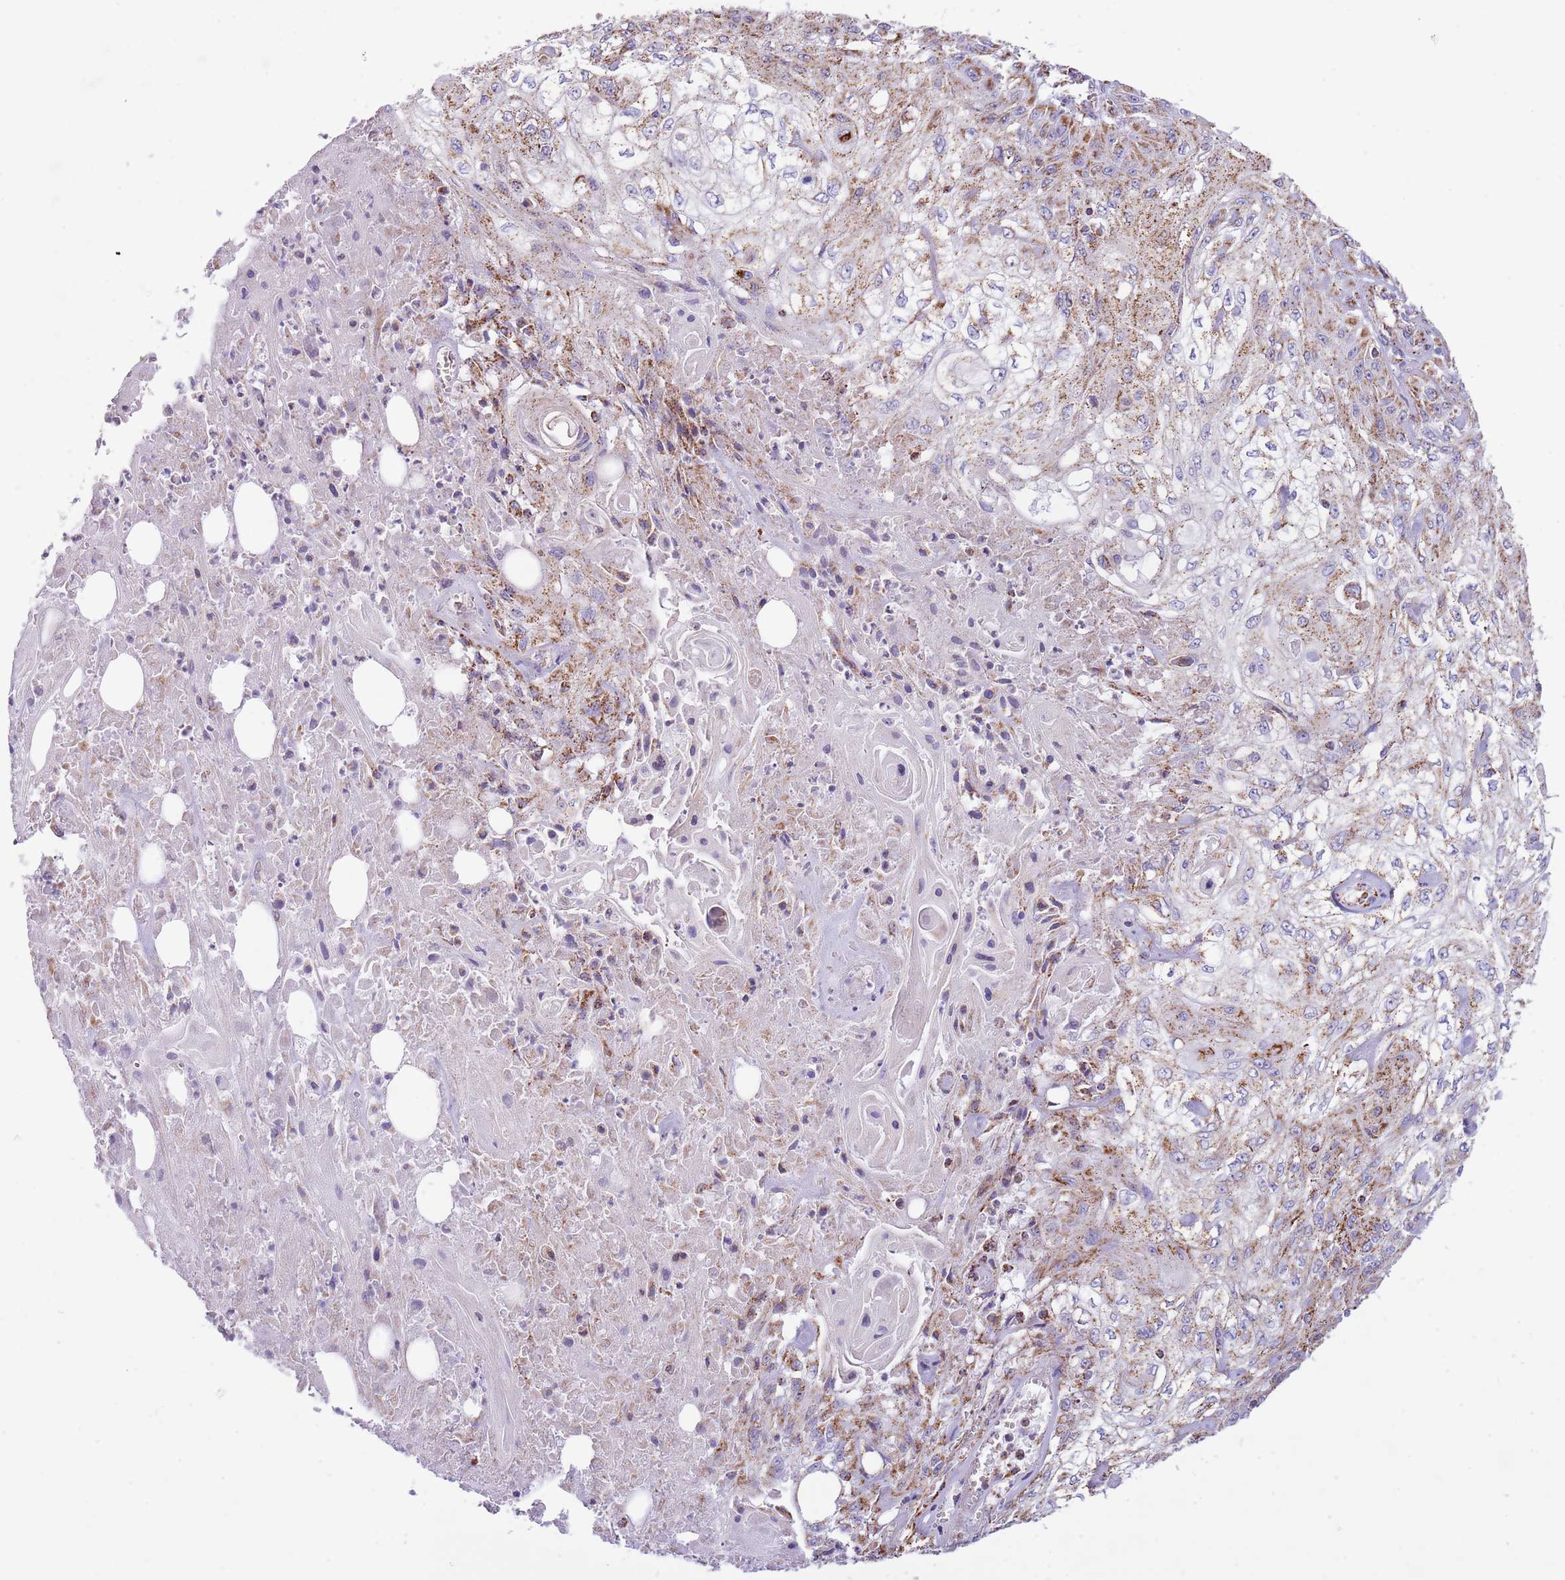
{"staining": {"intensity": "moderate", "quantity": "25%-75%", "location": "cytoplasmic/membranous"}, "tissue": "skin cancer", "cell_type": "Tumor cells", "image_type": "cancer", "snomed": [{"axis": "morphology", "description": "Squamous cell carcinoma, NOS"}, {"axis": "morphology", "description": "Squamous cell carcinoma, metastatic, NOS"}, {"axis": "topography", "description": "Skin"}, {"axis": "topography", "description": "Lymph node"}], "caption": "This is an image of immunohistochemistry (IHC) staining of skin squamous cell carcinoma, which shows moderate expression in the cytoplasmic/membranous of tumor cells.", "gene": "LHX6", "patient": {"sex": "male", "age": 75}}